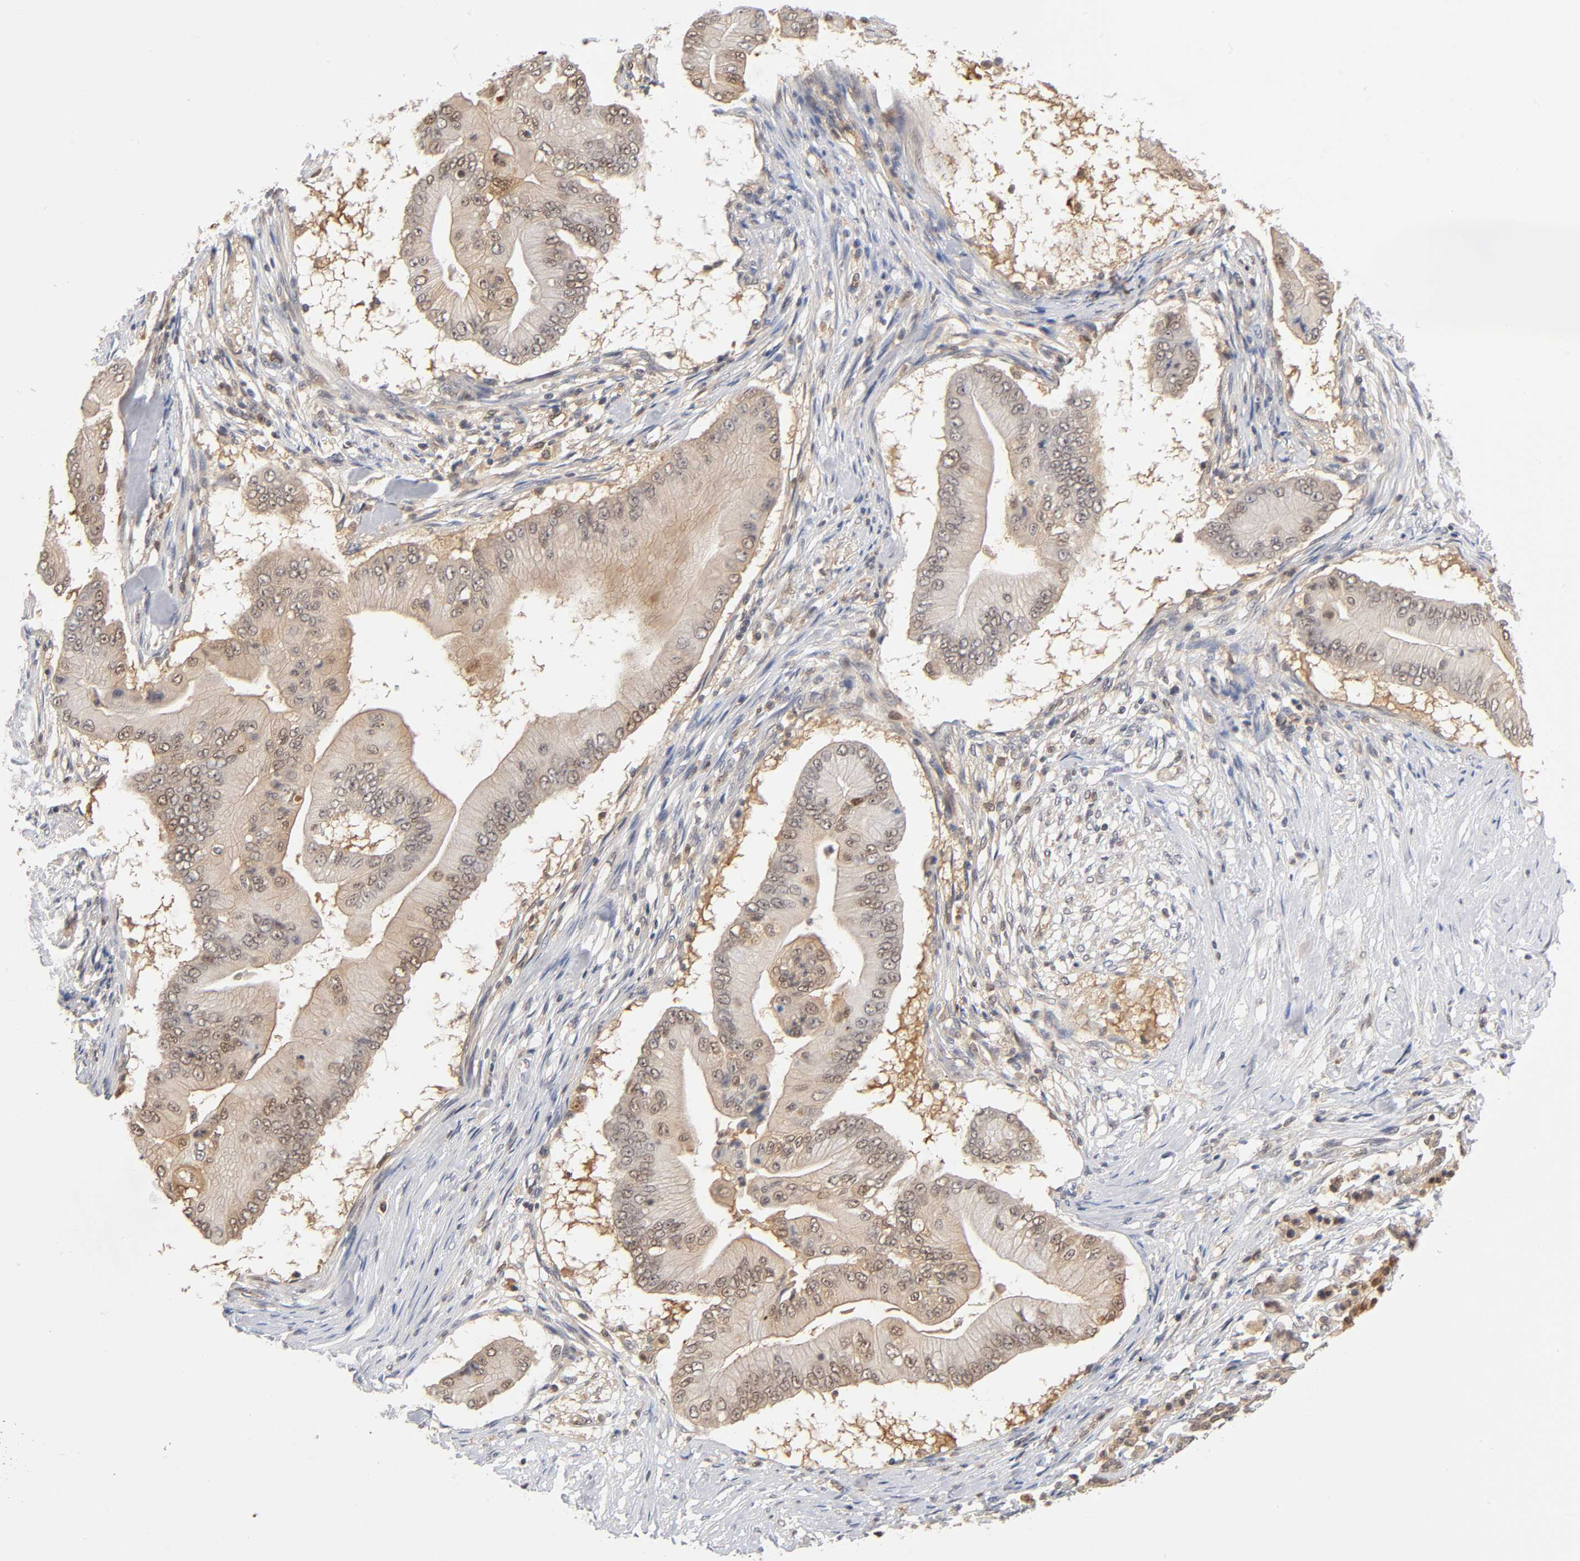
{"staining": {"intensity": "weak", "quantity": "25%-75%", "location": "cytoplasmic/membranous"}, "tissue": "pancreatic cancer", "cell_type": "Tumor cells", "image_type": "cancer", "snomed": [{"axis": "morphology", "description": "Adenocarcinoma, NOS"}, {"axis": "topography", "description": "Pancreas"}], "caption": "Brown immunohistochemical staining in human pancreatic cancer (adenocarcinoma) demonstrates weak cytoplasmic/membranous staining in about 25%-75% of tumor cells.", "gene": "DFFB", "patient": {"sex": "male", "age": 62}}